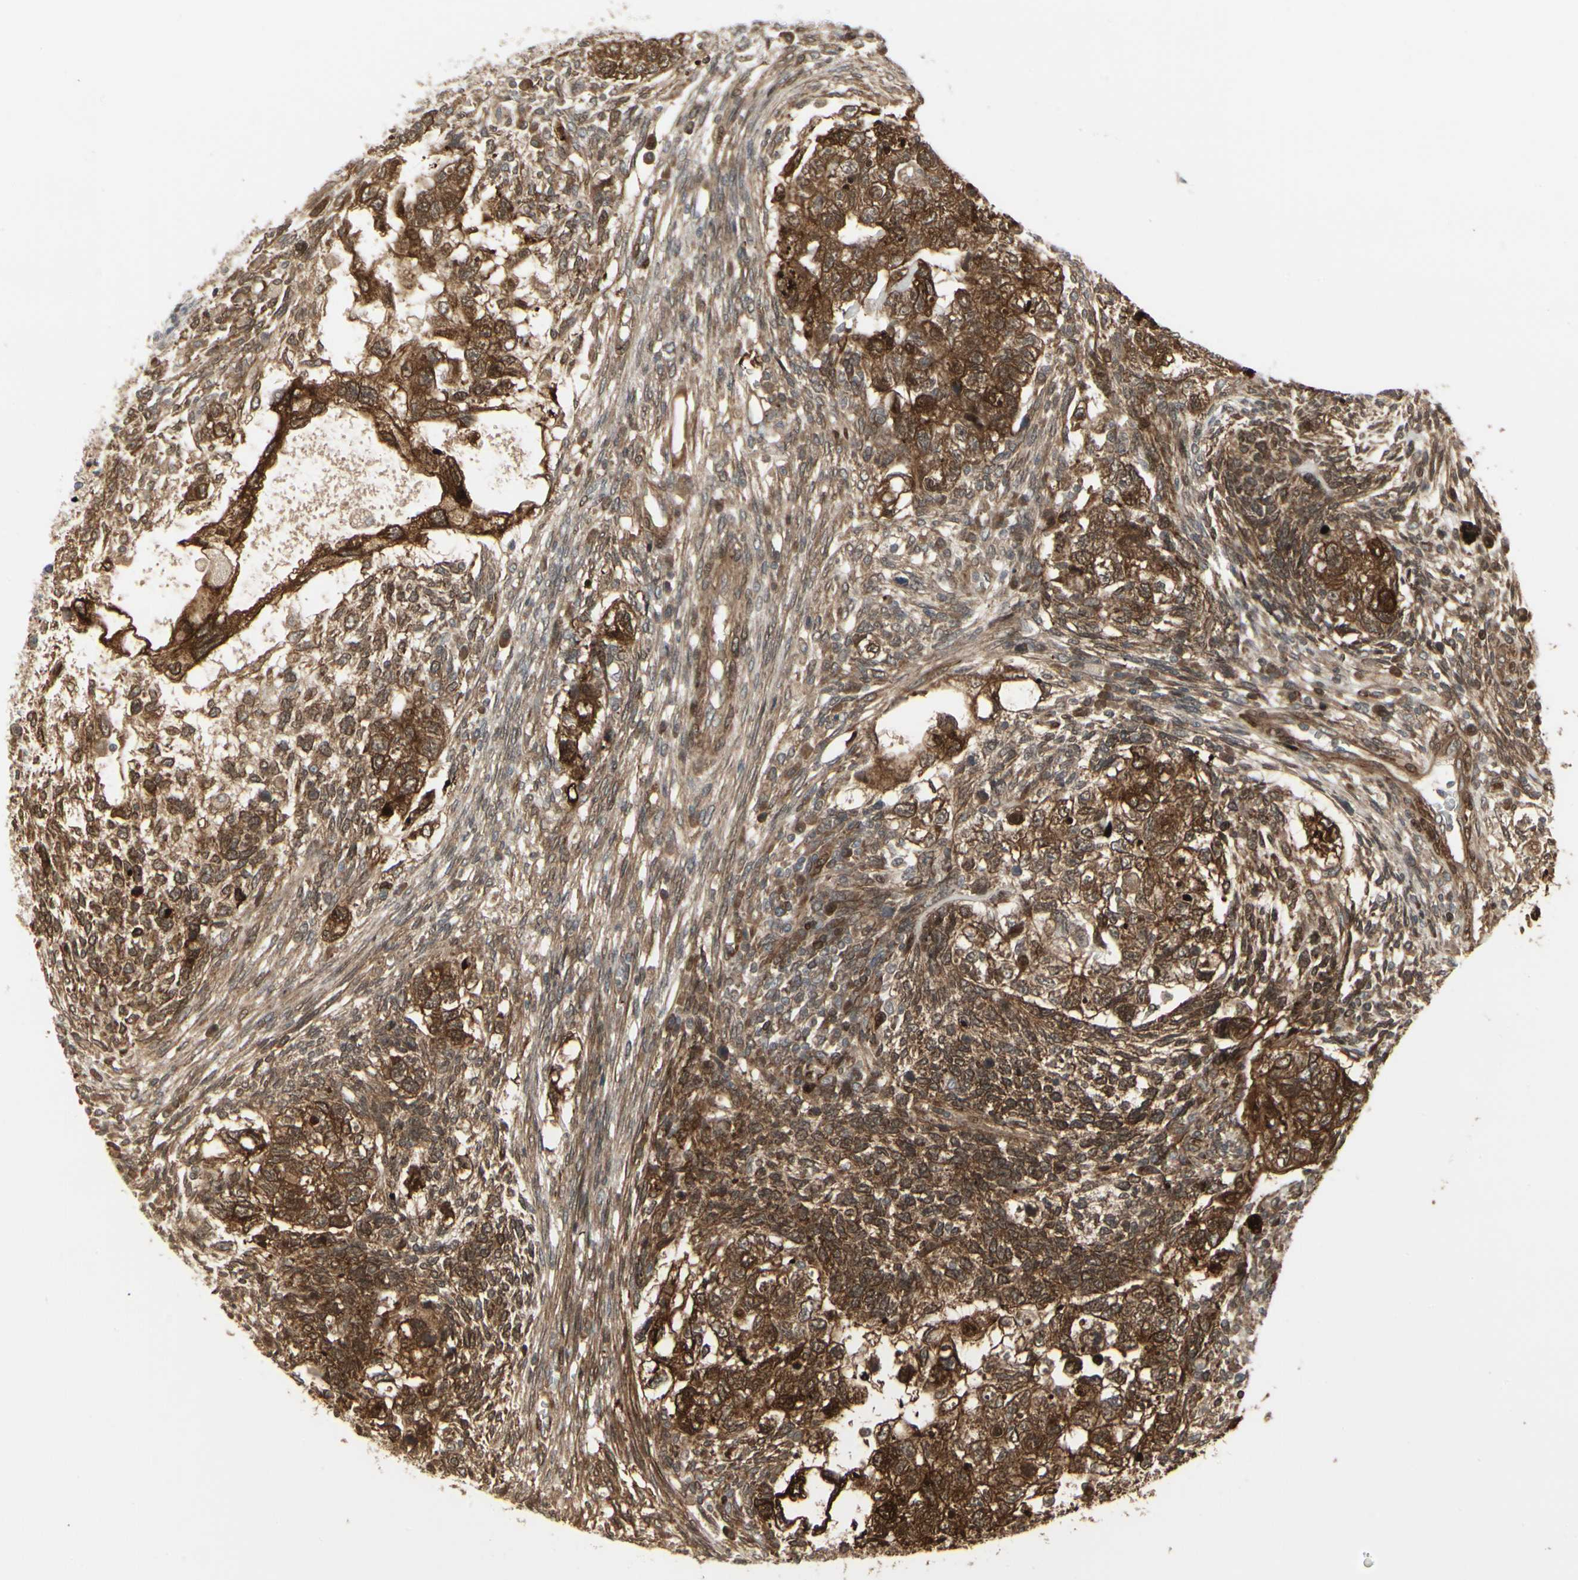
{"staining": {"intensity": "strong", "quantity": ">75%", "location": "cytoplasmic/membranous"}, "tissue": "testis cancer", "cell_type": "Tumor cells", "image_type": "cancer", "snomed": [{"axis": "morphology", "description": "Normal tissue, NOS"}, {"axis": "morphology", "description": "Carcinoma, Embryonal, NOS"}, {"axis": "topography", "description": "Testis"}], "caption": "Brown immunohistochemical staining in human testis embryonal carcinoma demonstrates strong cytoplasmic/membranous staining in about >75% of tumor cells.", "gene": "IGFBP6", "patient": {"sex": "male", "age": 36}}